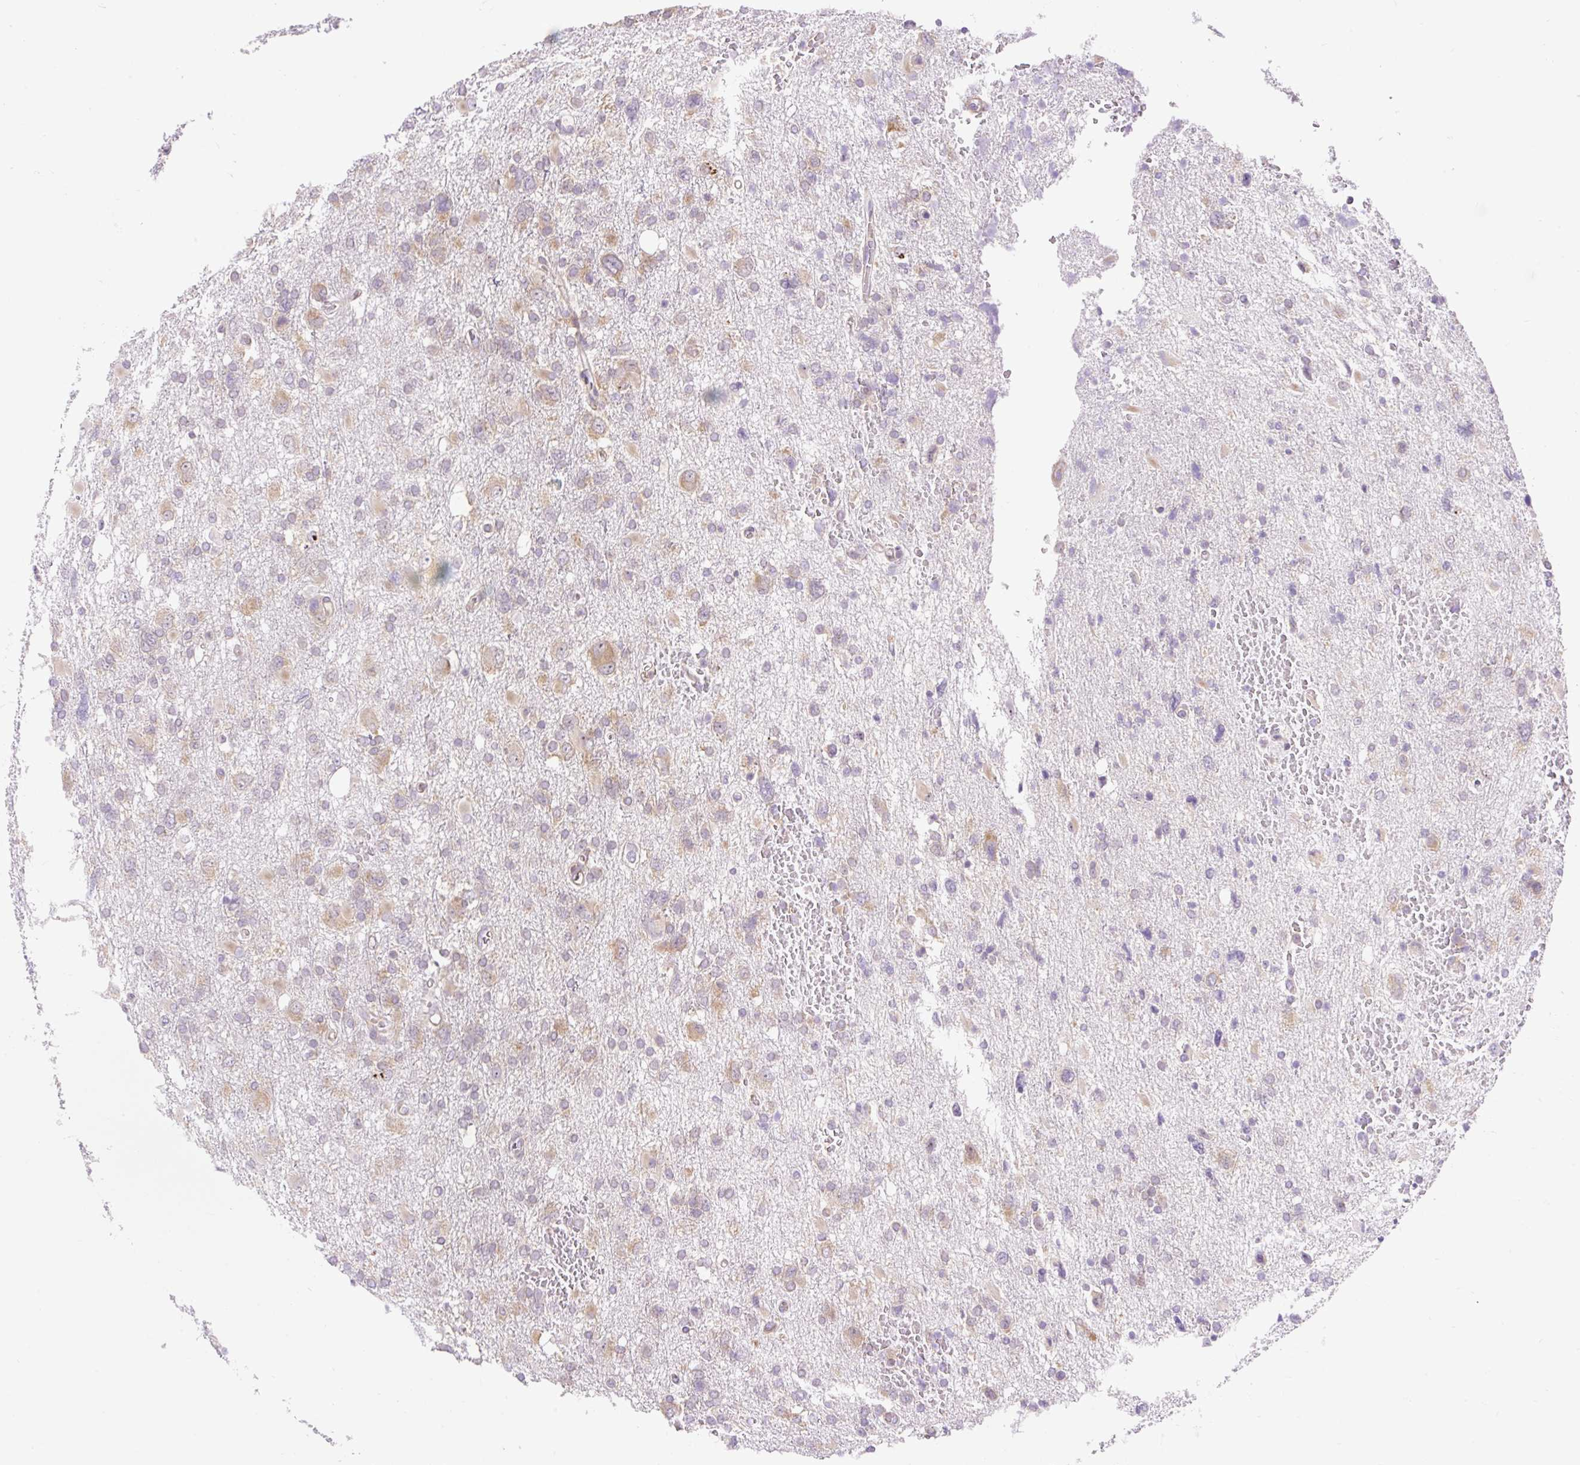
{"staining": {"intensity": "weak", "quantity": "25%-75%", "location": "cytoplasmic/membranous"}, "tissue": "glioma", "cell_type": "Tumor cells", "image_type": "cancer", "snomed": [{"axis": "morphology", "description": "Glioma, malignant, High grade"}, {"axis": "topography", "description": "Brain"}], "caption": "Immunohistochemistry of glioma demonstrates low levels of weak cytoplasmic/membranous staining in about 25%-75% of tumor cells.", "gene": "GPR45", "patient": {"sex": "male", "age": 61}}